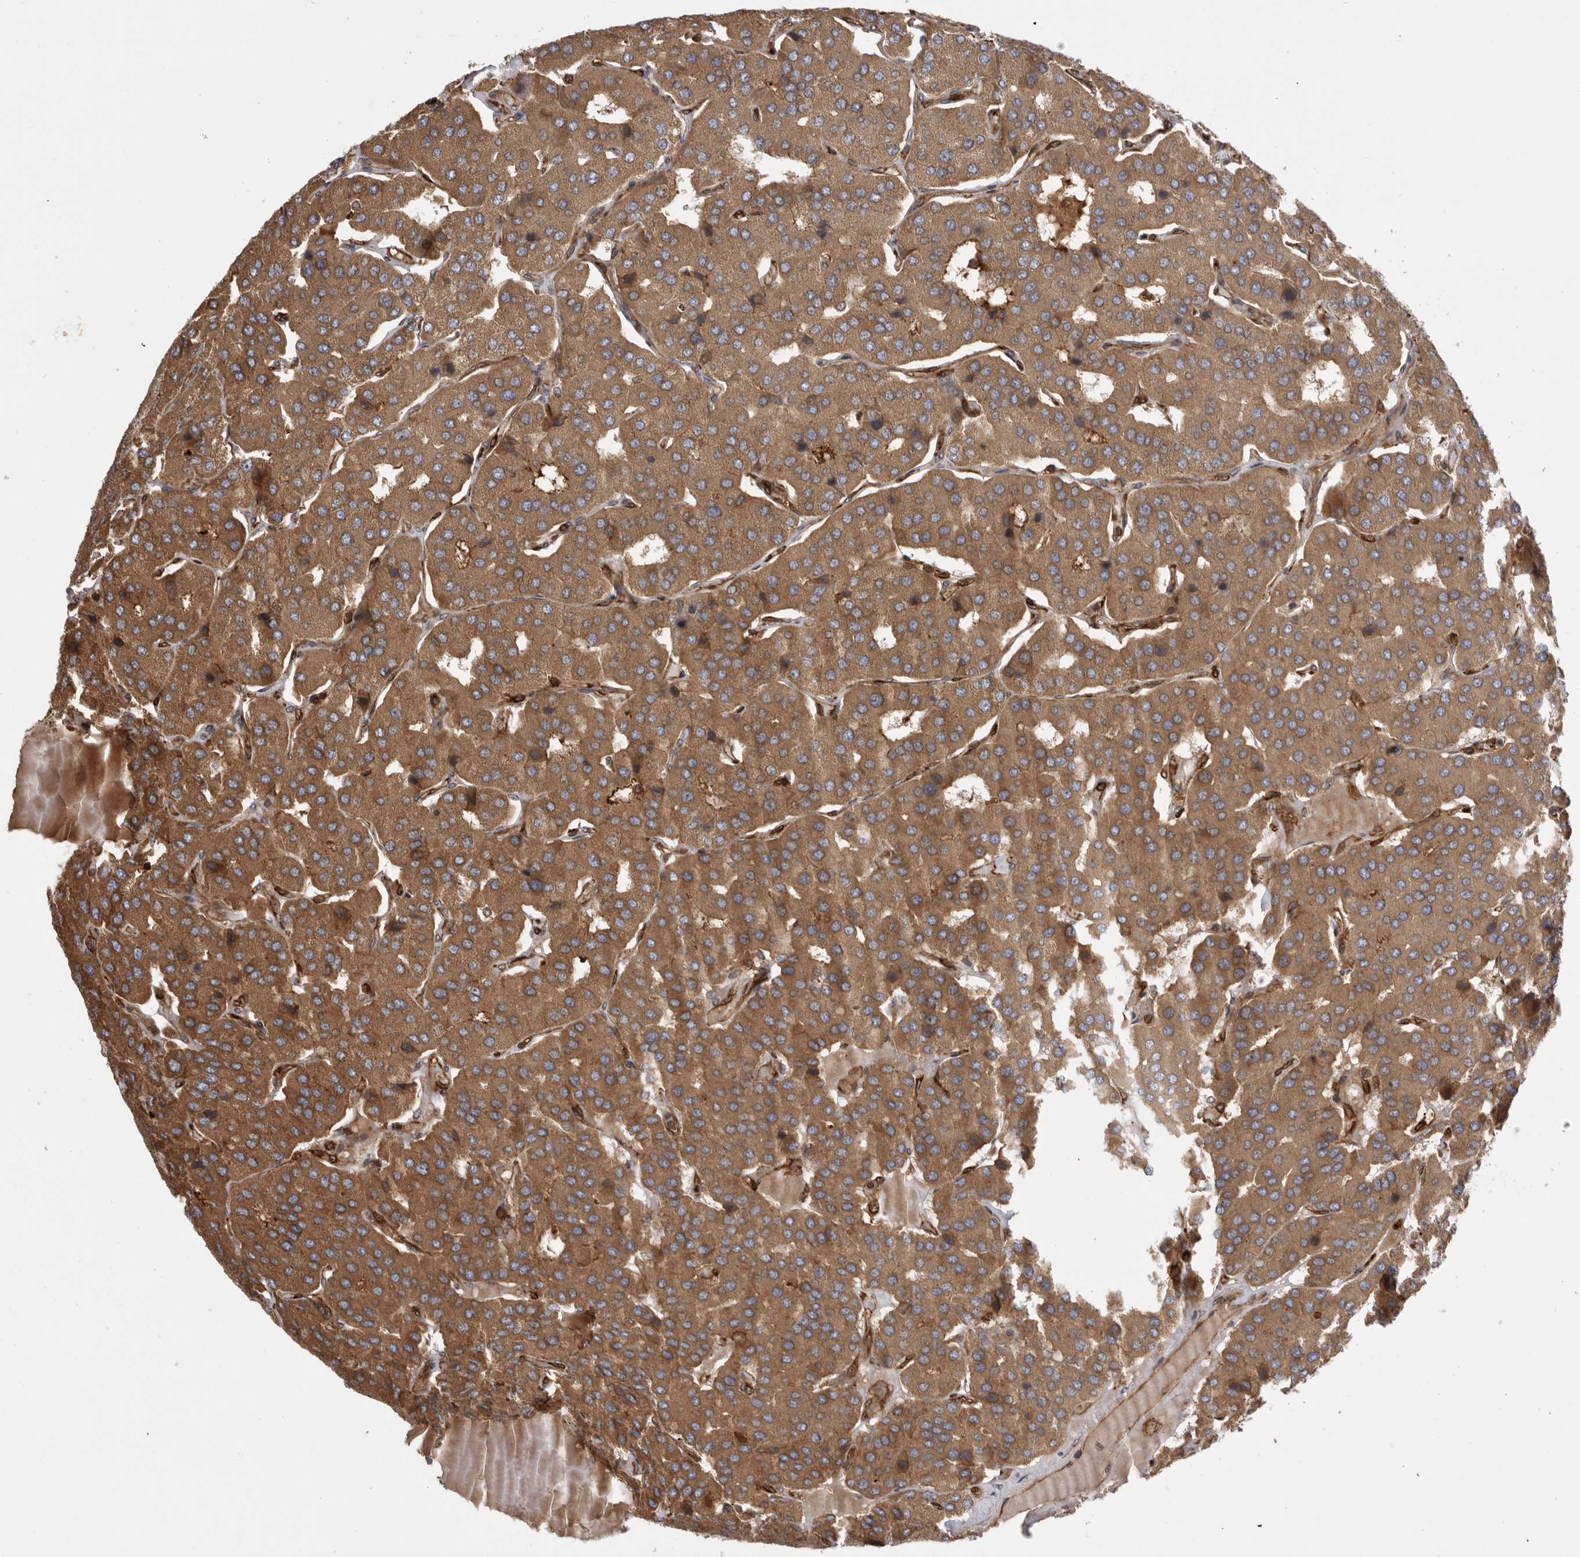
{"staining": {"intensity": "moderate", "quantity": ">75%", "location": "cytoplasmic/membranous"}, "tissue": "parathyroid gland", "cell_type": "Glandular cells", "image_type": "normal", "snomed": [{"axis": "morphology", "description": "Normal tissue, NOS"}, {"axis": "morphology", "description": "Adenoma, NOS"}, {"axis": "topography", "description": "Parathyroid gland"}], "caption": "Protein expression by IHC displays moderate cytoplasmic/membranous staining in approximately >75% of glandular cells in unremarkable parathyroid gland.", "gene": "DHDDS", "patient": {"sex": "female", "age": 86}}